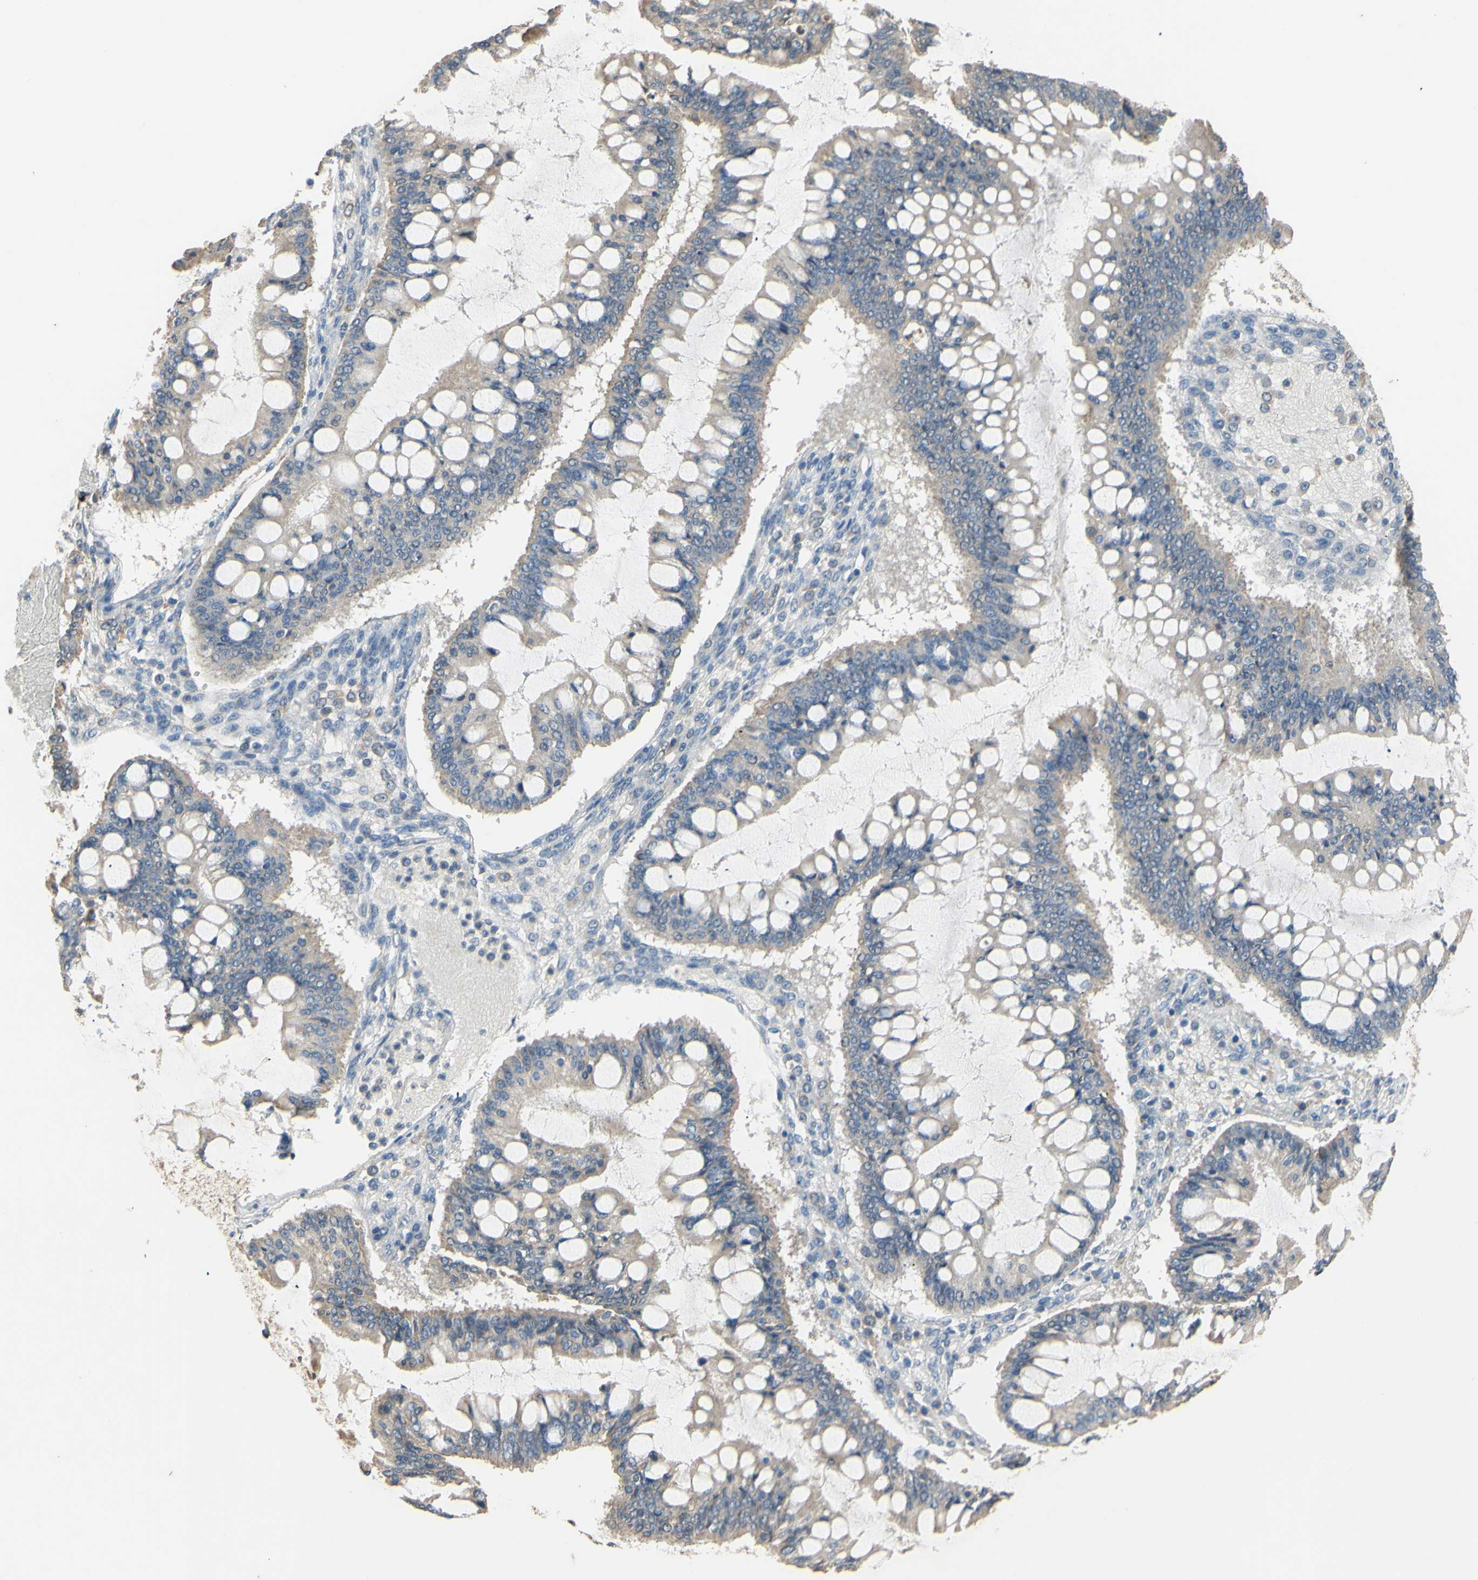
{"staining": {"intensity": "weak", "quantity": "<25%", "location": "cytoplasmic/membranous"}, "tissue": "ovarian cancer", "cell_type": "Tumor cells", "image_type": "cancer", "snomed": [{"axis": "morphology", "description": "Cystadenocarcinoma, mucinous, NOS"}, {"axis": "topography", "description": "Ovary"}], "caption": "Ovarian cancer was stained to show a protein in brown. There is no significant positivity in tumor cells. (DAB IHC visualized using brightfield microscopy, high magnification).", "gene": "PTGIS", "patient": {"sex": "female", "age": 73}}